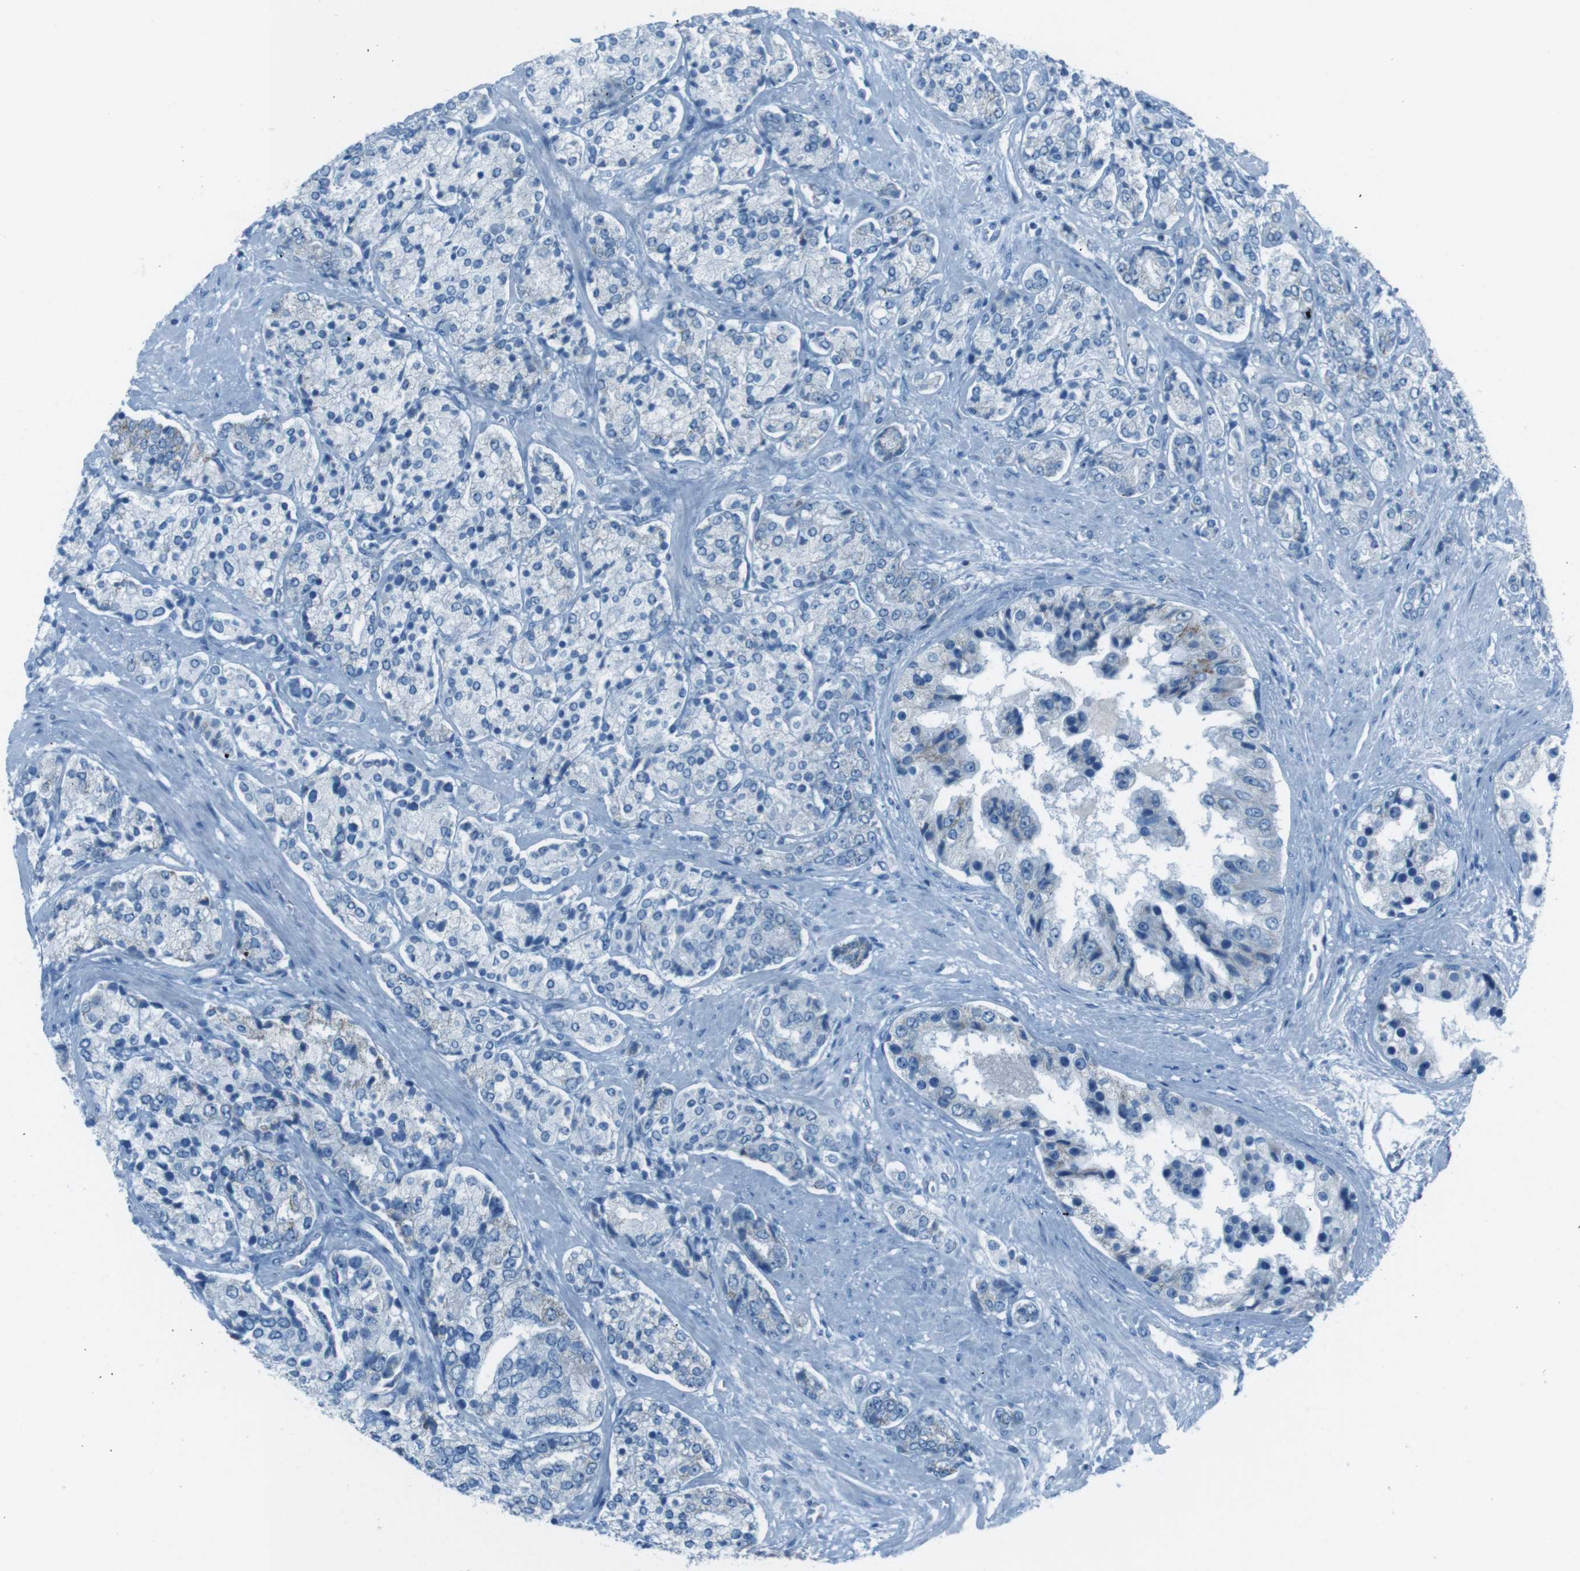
{"staining": {"intensity": "negative", "quantity": "none", "location": "none"}, "tissue": "prostate cancer", "cell_type": "Tumor cells", "image_type": "cancer", "snomed": [{"axis": "morphology", "description": "Adenocarcinoma, High grade"}, {"axis": "topography", "description": "Prostate"}], "caption": "A high-resolution micrograph shows immunohistochemistry staining of prostate adenocarcinoma (high-grade), which shows no significant positivity in tumor cells.", "gene": "DNAJA3", "patient": {"sex": "male", "age": 71}}